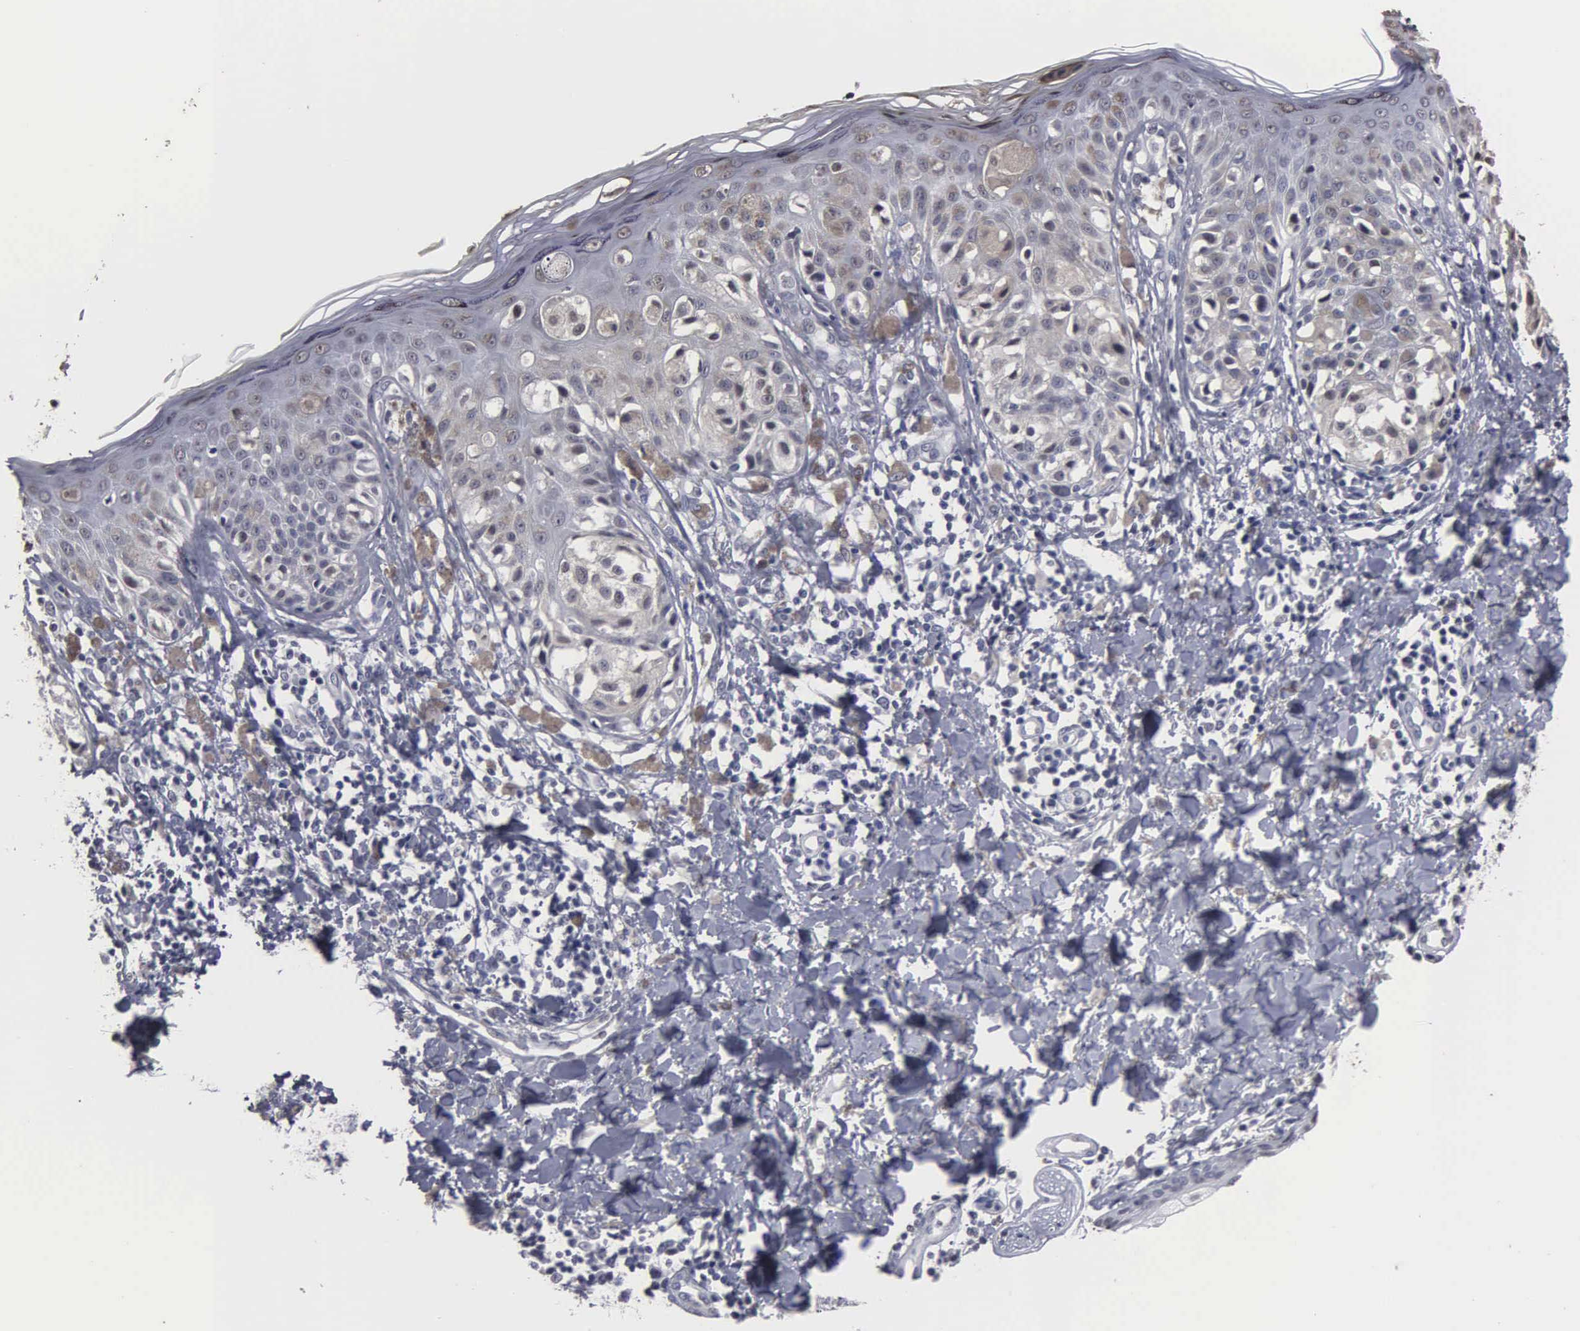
{"staining": {"intensity": "negative", "quantity": "none", "location": "none"}, "tissue": "melanoma", "cell_type": "Tumor cells", "image_type": "cancer", "snomed": [{"axis": "morphology", "description": "Malignant melanoma, NOS"}, {"axis": "topography", "description": "Skin"}], "caption": "Immunohistochemistry photomicrograph of human malignant melanoma stained for a protein (brown), which displays no expression in tumor cells.", "gene": "UPB1", "patient": {"sex": "female", "age": 55}}